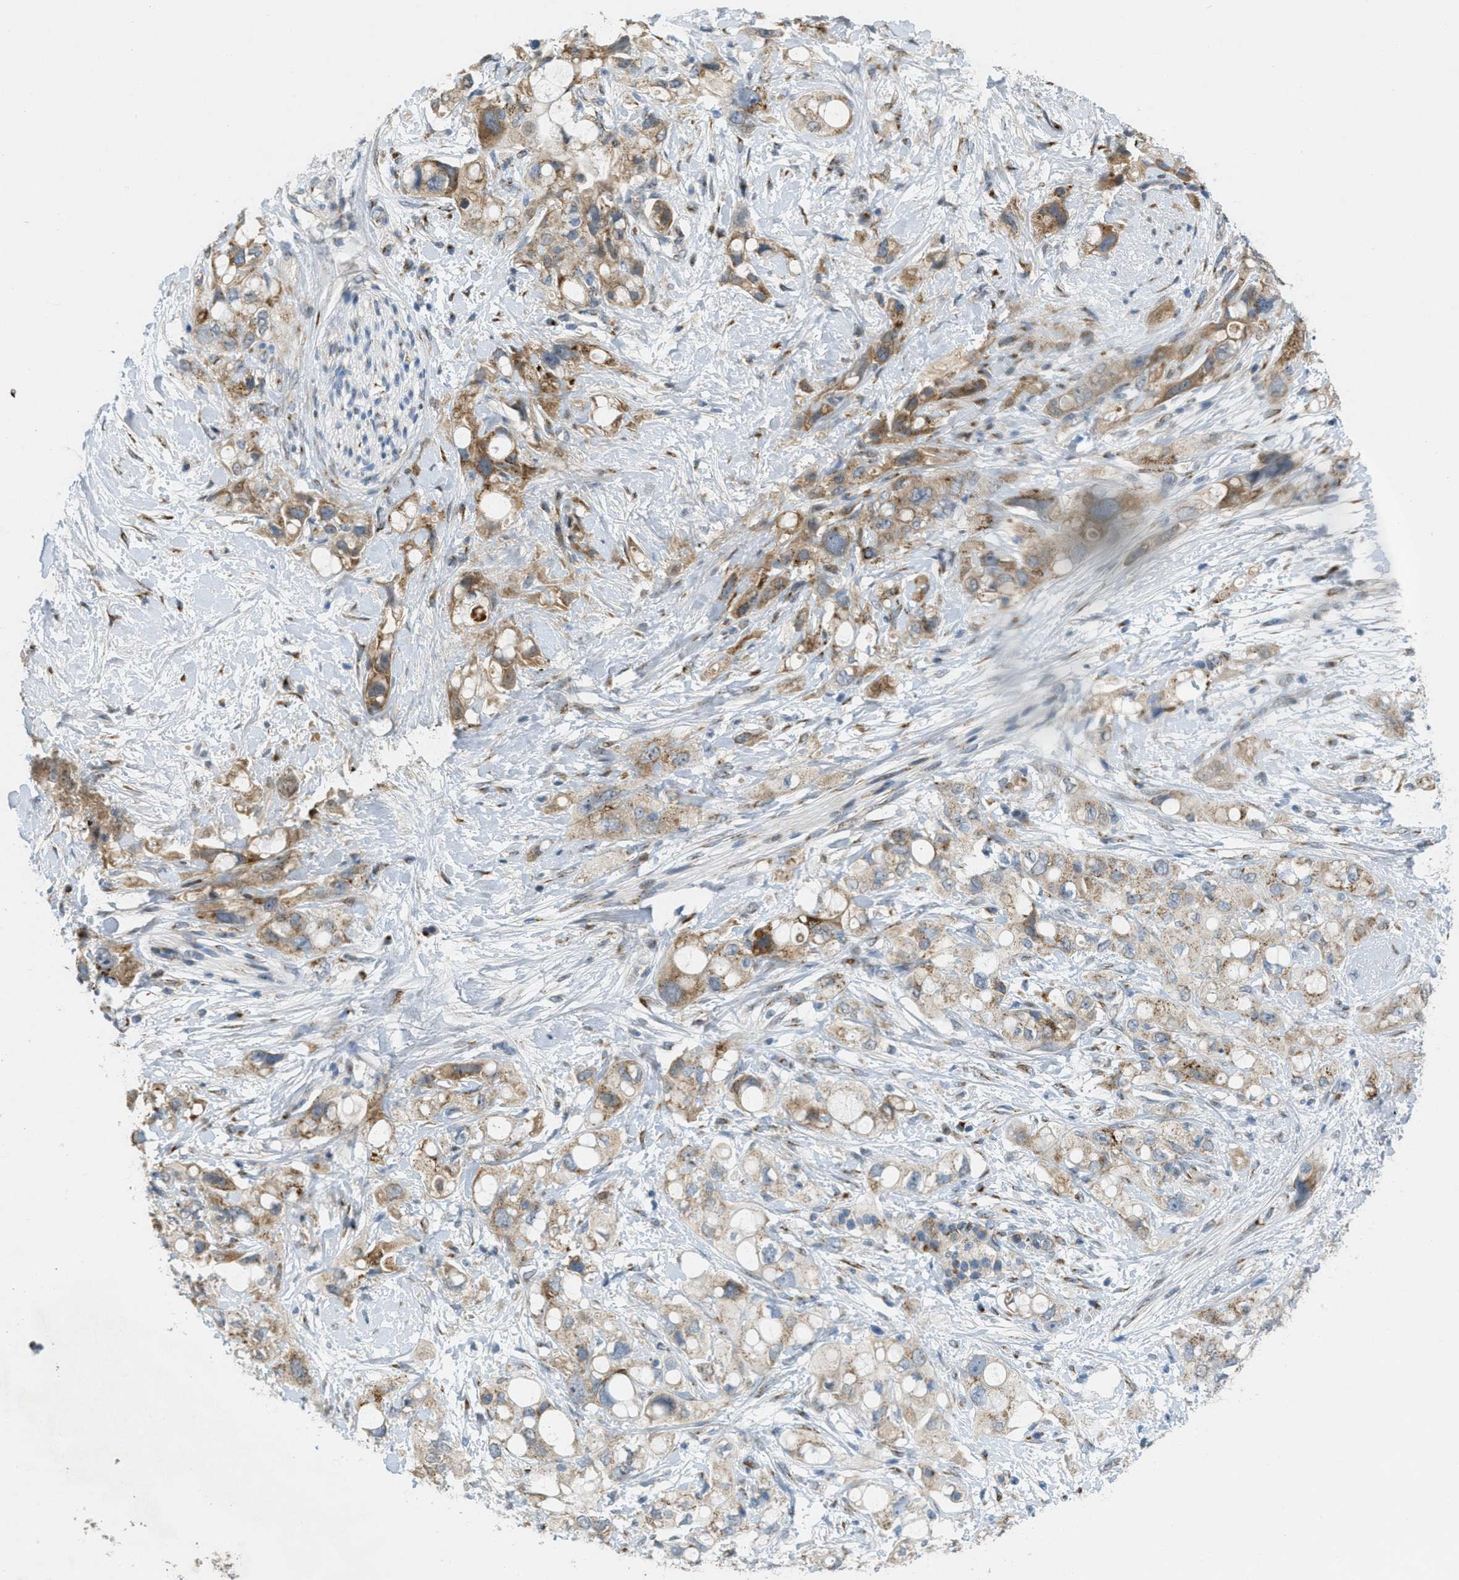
{"staining": {"intensity": "moderate", "quantity": ">75%", "location": "cytoplasmic/membranous"}, "tissue": "pancreatic cancer", "cell_type": "Tumor cells", "image_type": "cancer", "snomed": [{"axis": "morphology", "description": "Adenocarcinoma, NOS"}, {"axis": "topography", "description": "Pancreas"}], "caption": "Immunohistochemical staining of pancreatic adenocarcinoma displays medium levels of moderate cytoplasmic/membranous protein staining in about >75% of tumor cells.", "gene": "ZFPL1", "patient": {"sex": "female", "age": 56}}